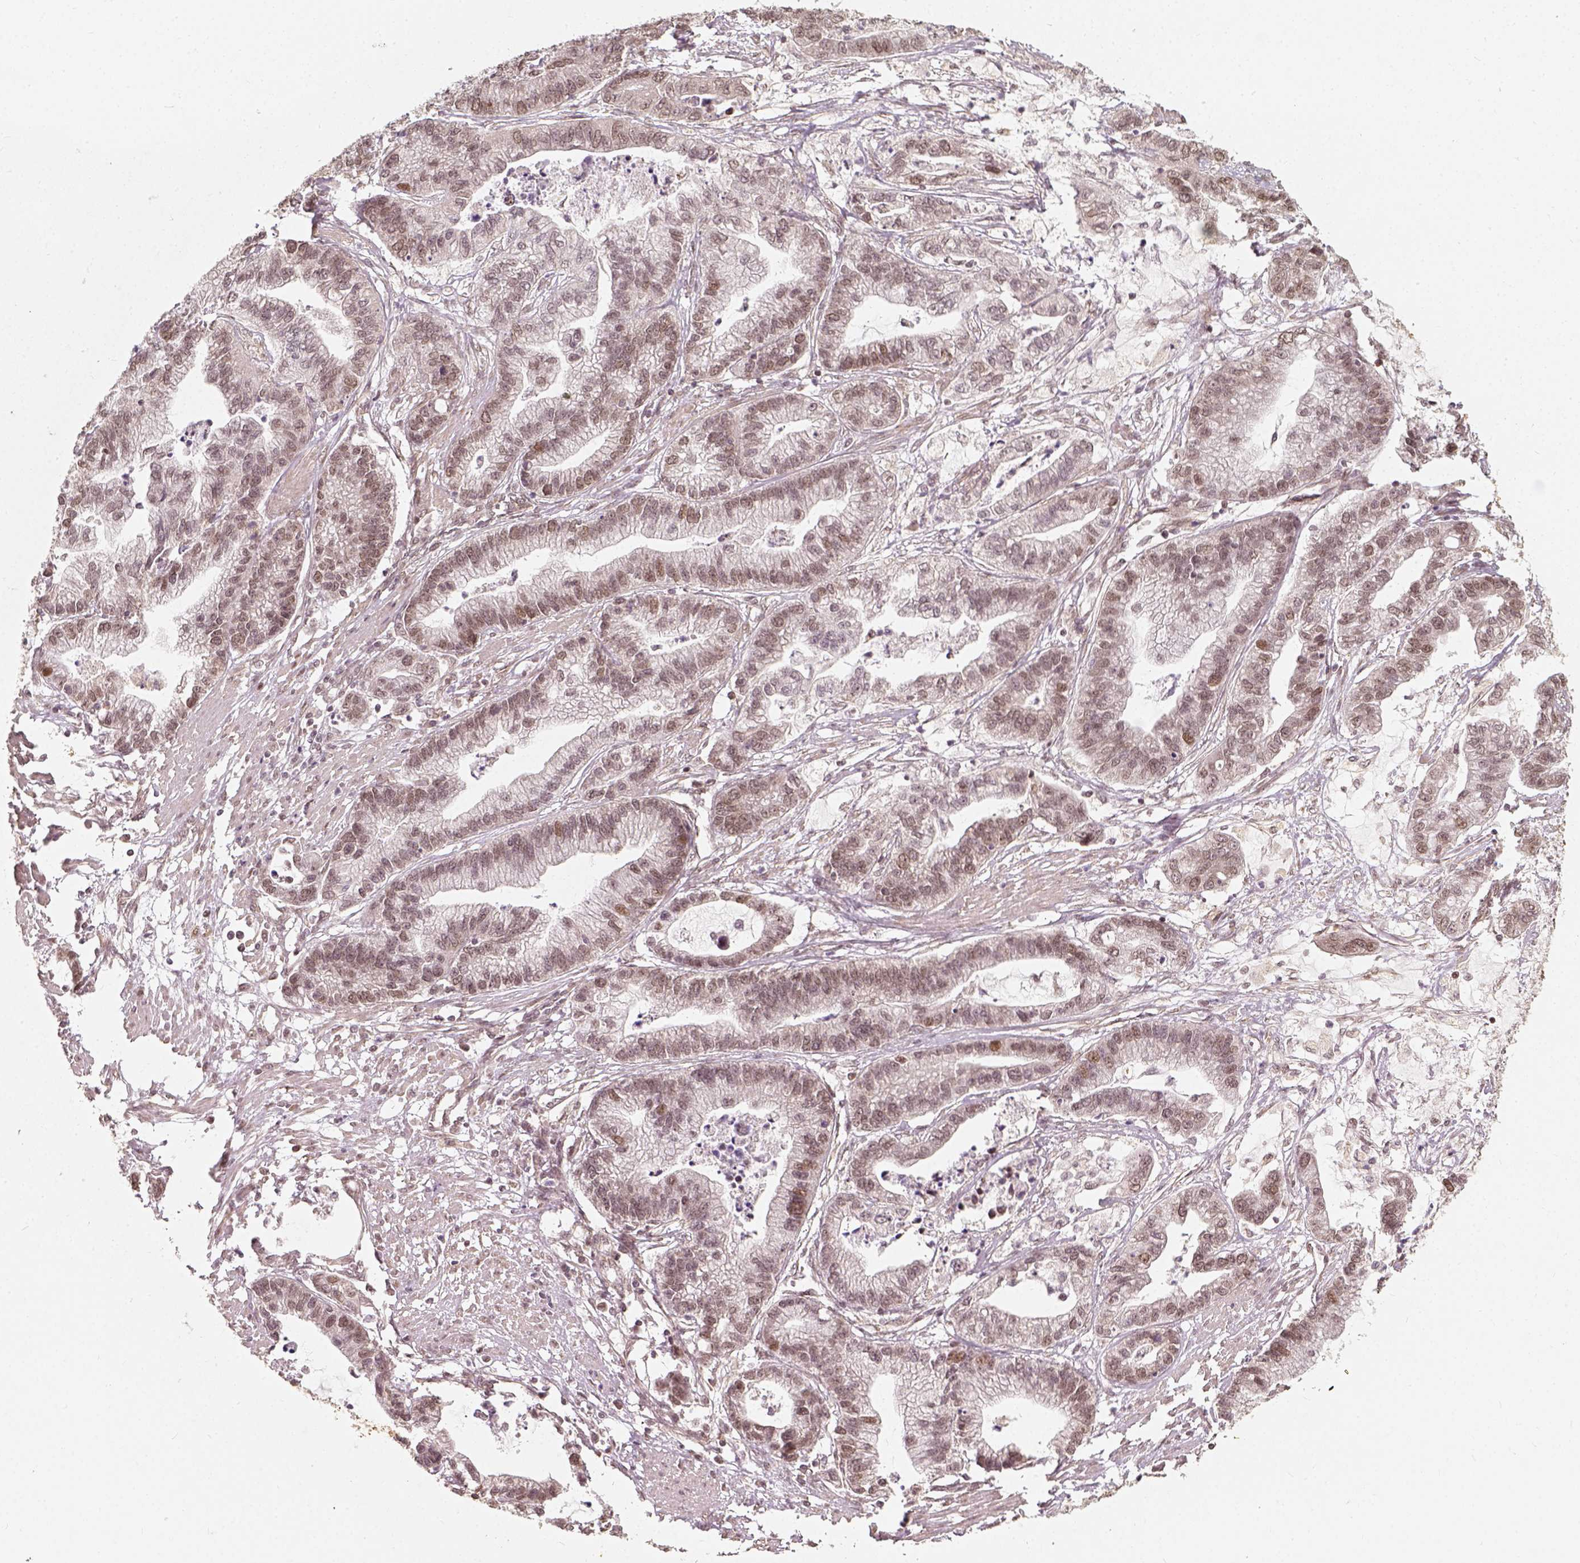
{"staining": {"intensity": "moderate", "quantity": "<25%", "location": "nuclear"}, "tissue": "stomach cancer", "cell_type": "Tumor cells", "image_type": "cancer", "snomed": [{"axis": "morphology", "description": "Adenocarcinoma, NOS"}, {"axis": "topography", "description": "Stomach"}], "caption": "The micrograph displays a brown stain indicating the presence of a protein in the nuclear of tumor cells in stomach cancer (adenocarcinoma).", "gene": "ZMAT3", "patient": {"sex": "male", "age": 83}}